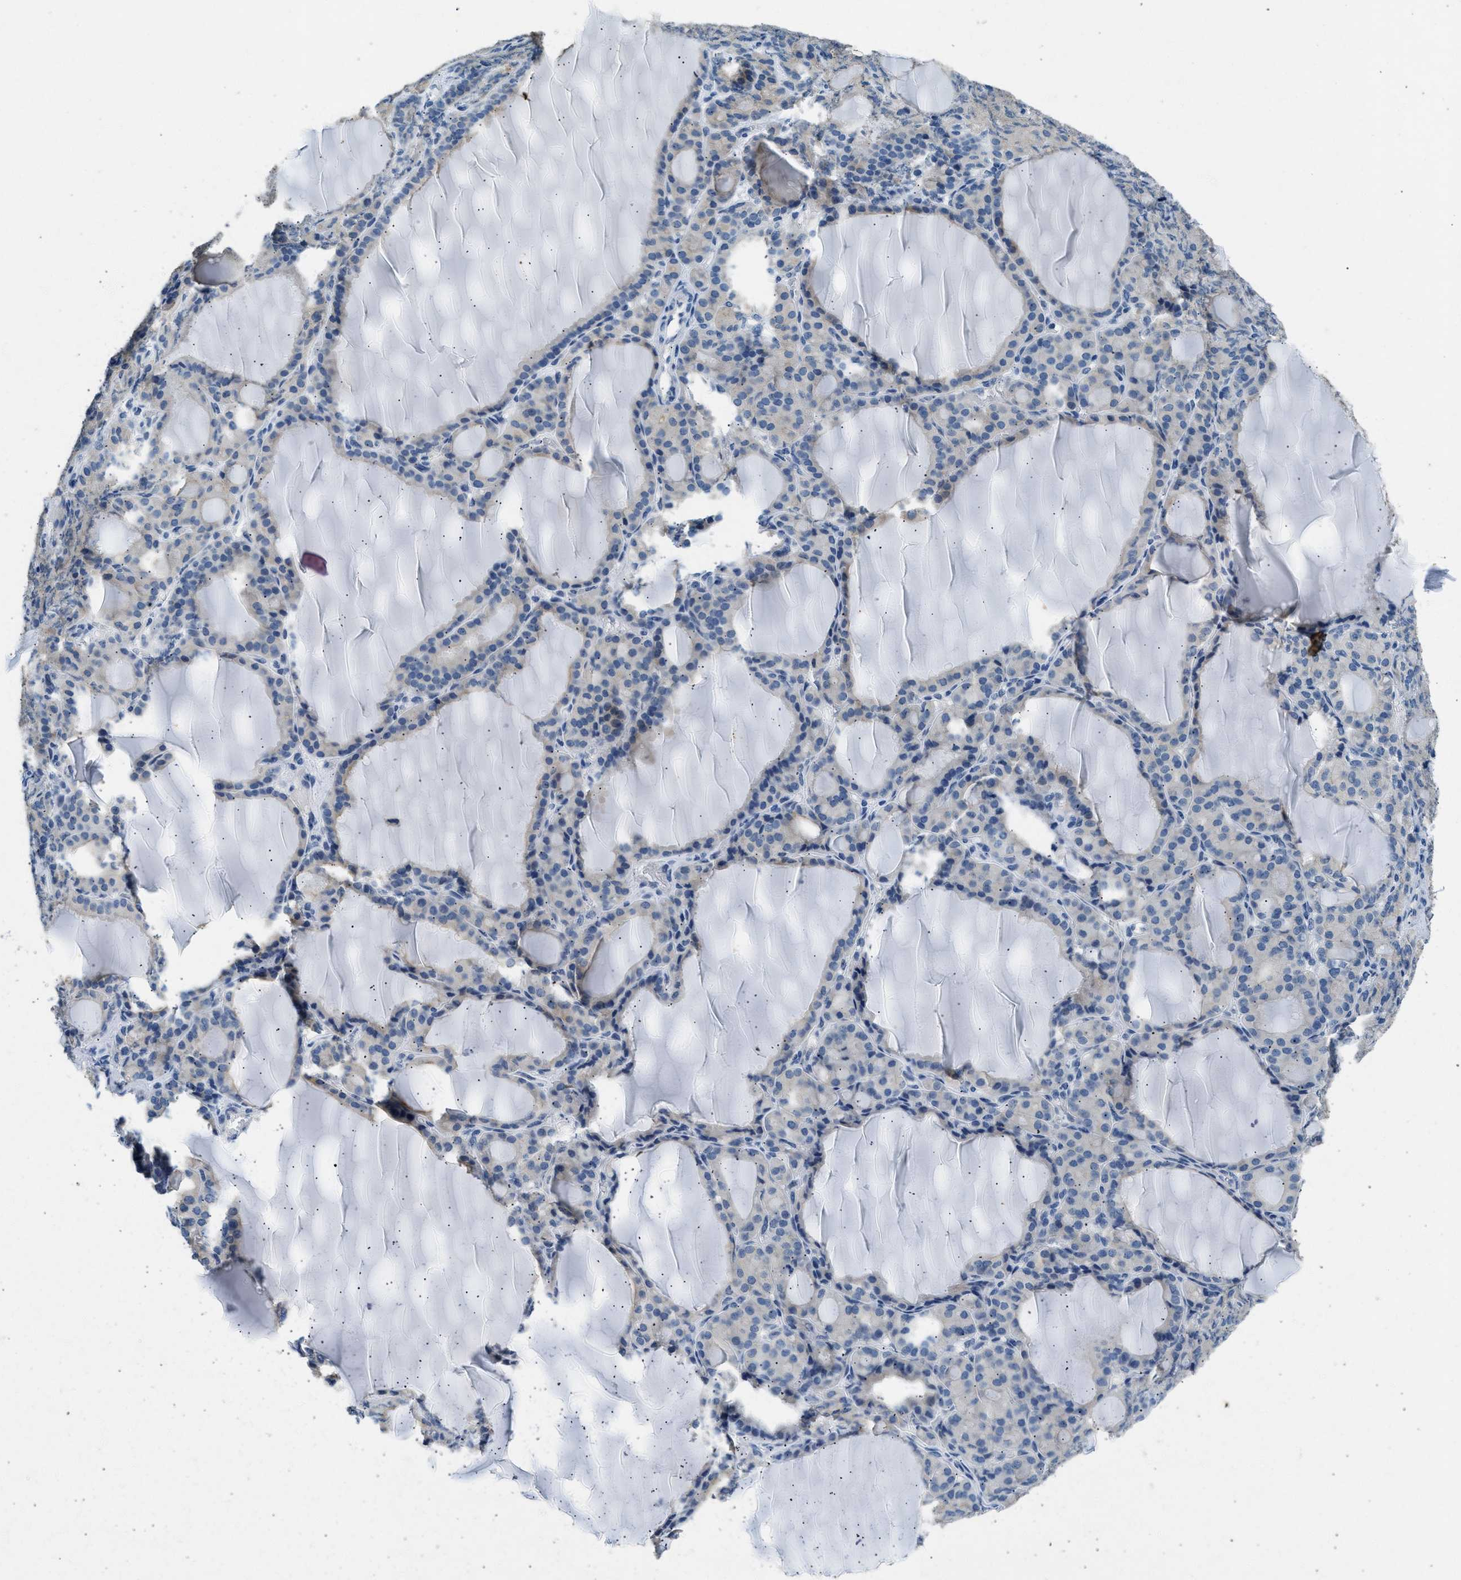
{"staining": {"intensity": "moderate", "quantity": "<25%", "location": "cytoplasmic/membranous"}, "tissue": "thyroid gland", "cell_type": "Glandular cells", "image_type": "normal", "snomed": [{"axis": "morphology", "description": "Normal tissue, NOS"}, {"axis": "topography", "description": "Thyroid gland"}], "caption": "Immunohistochemistry (IHC) staining of unremarkable thyroid gland, which reveals low levels of moderate cytoplasmic/membranous staining in about <25% of glandular cells indicating moderate cytoplasmic/membranous protein staining. The staining was performed using DAB (3,3'-diaminobenzidine) (brown) for protein detection and nuclei were counterstained in hematoxylin (blue).", "gene": "CFAP20", "patient": {"sex": "female", "age": 28}}